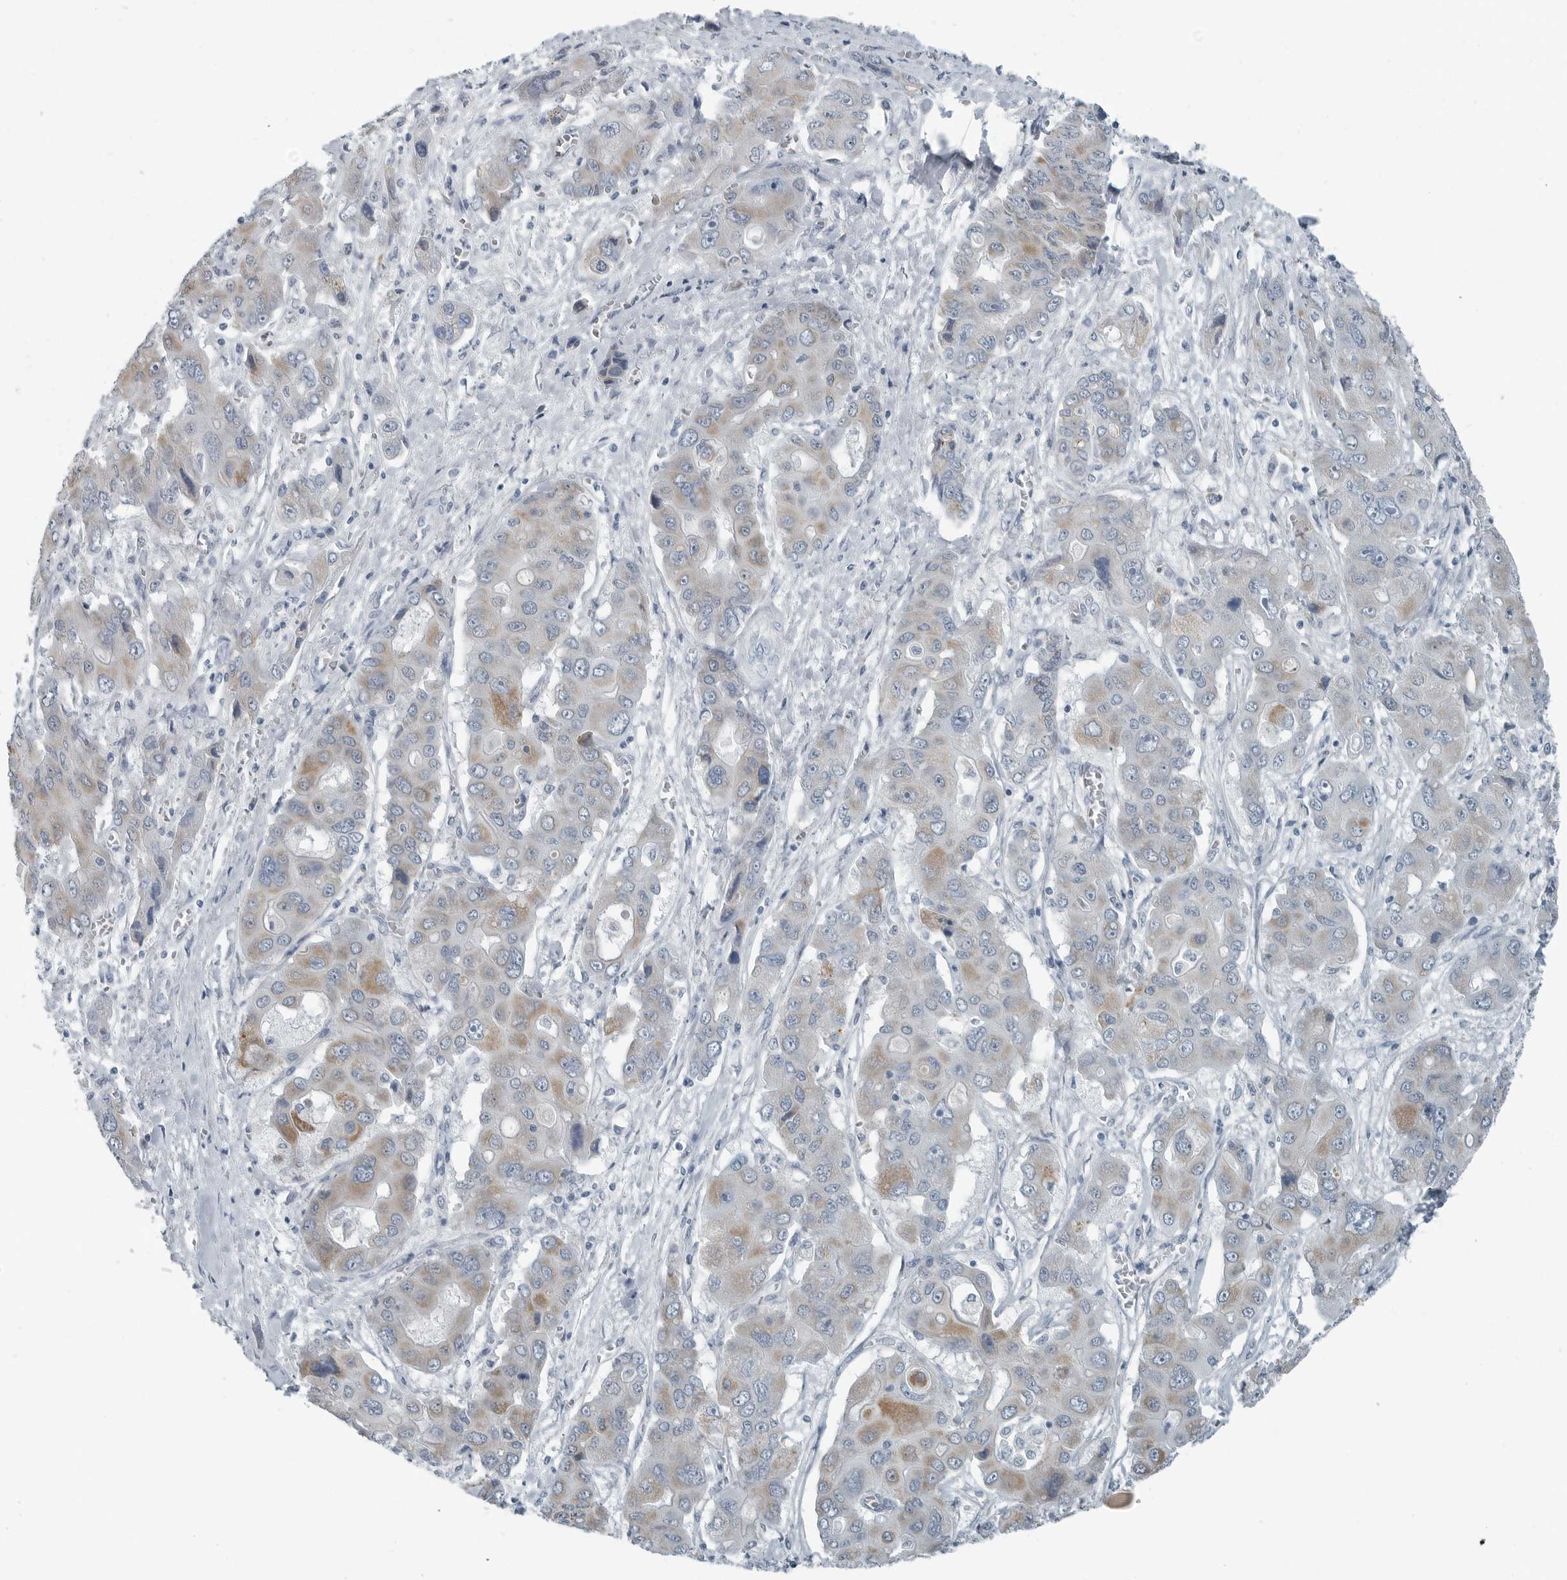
{"staining": {"intensity": "moderate", "quantity": "25%-75%", "location": "cytoplasmic/membranous"}, "tissue": "liver cancer", "cell_type": "Tumor cells", "image_type": "cancer", "snomed": [{"axis": "morphology", "description": "Cholangiocarcinoma"}, {"axis": "topography", "description": "Liver"}], "caption": "Immunohistochemical staining of human liver cancer reveals medium levels of moderate cytoplasmic/membranous positivity in about 25%-75% of tumor cells.", "gene": "ZPBP2", "patient": {"sex": "male", "age": 67}}